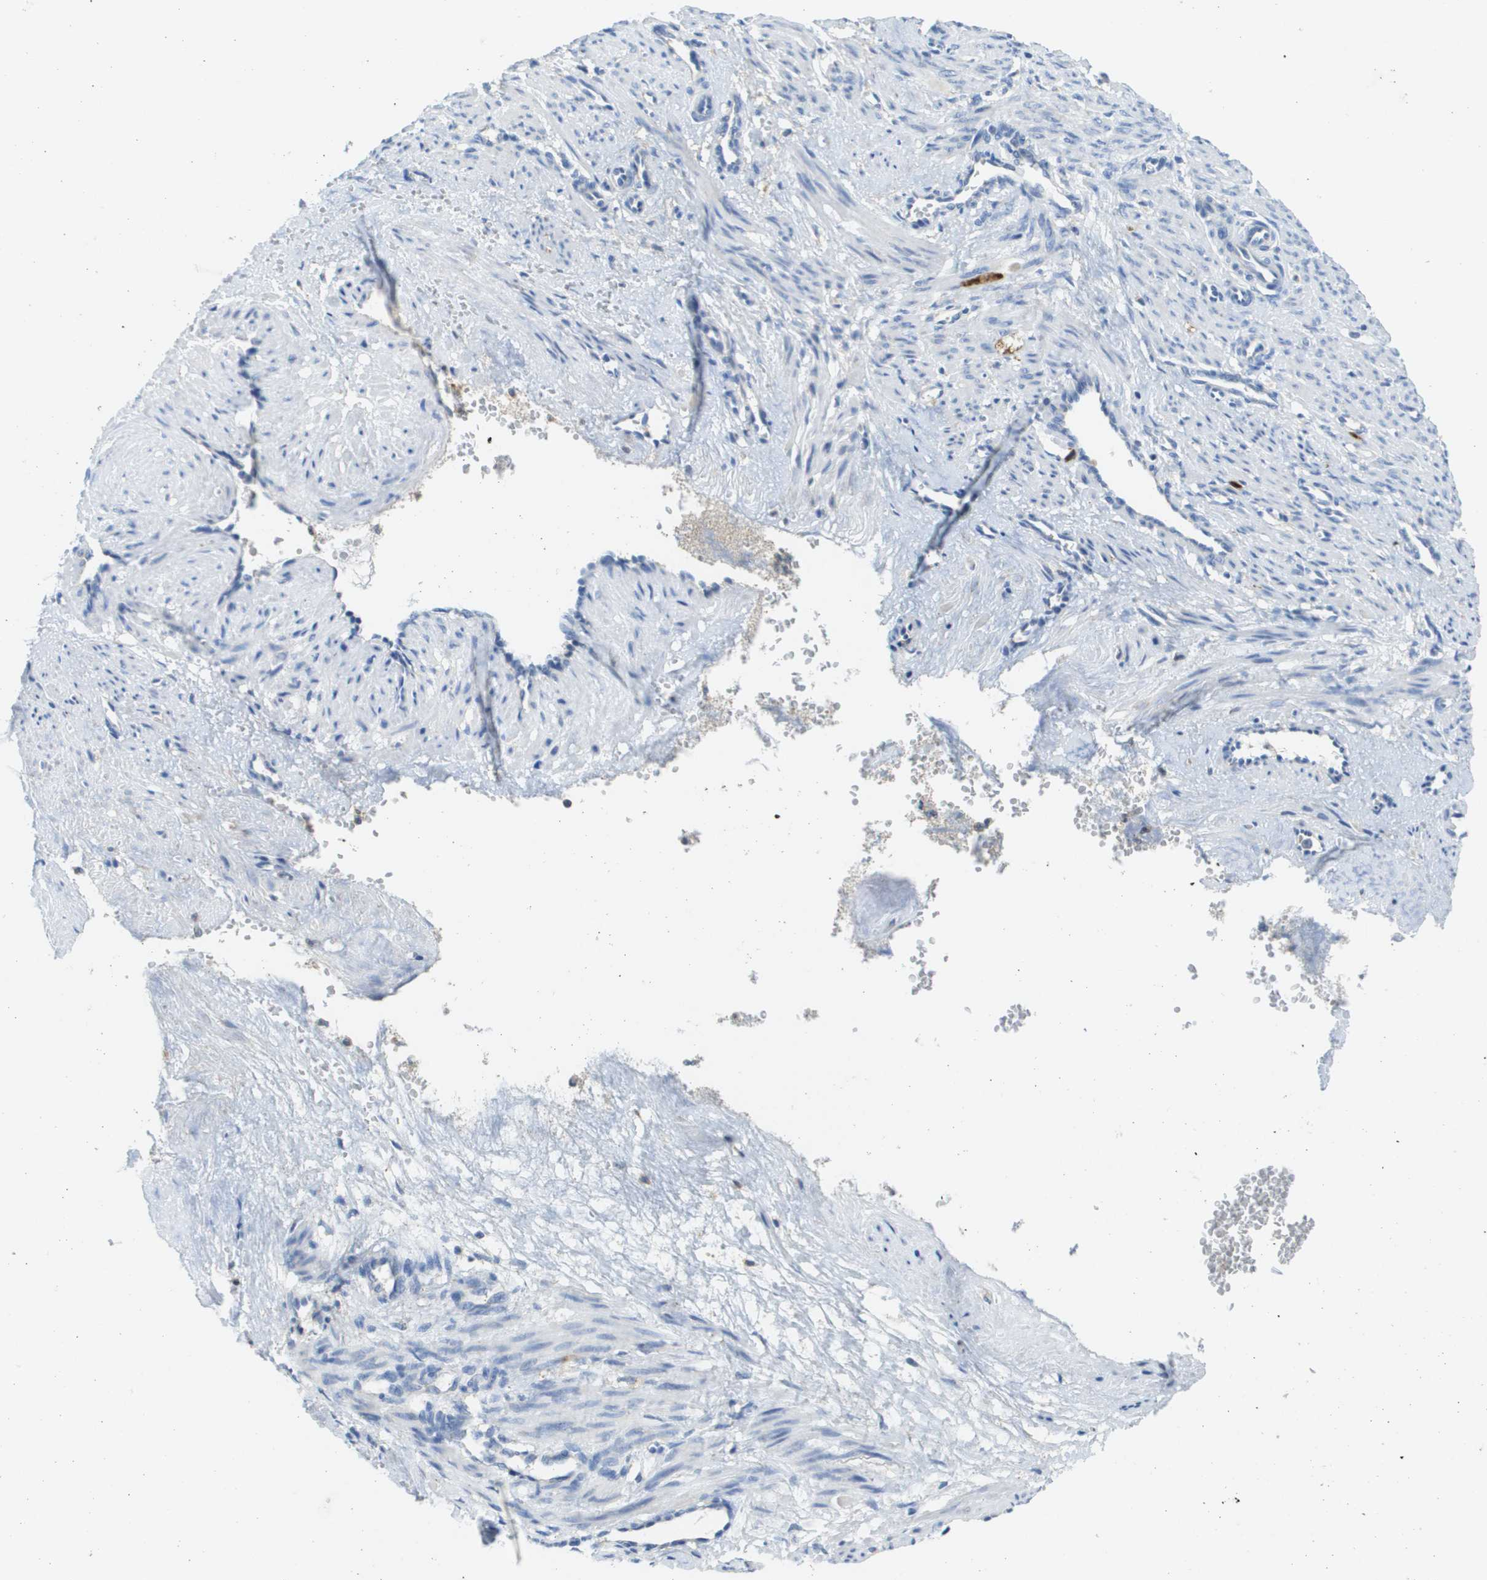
{"staining": {"intensity": "negative", "quantity": "none", "location": "none"}, "tissue": "smooth muscle", "cell_type": "Smooth muscle cells", "image_type": "normal", "snomed": [{"axis": "morphology", "description": "Normal tissue, NOS"}, {"axis": "topography", "description": "Endometrium"}], "caption": "Image shows no significant protein staining in smooth muscle cells of benign smooth muscle. (Stains: DAB IHC with hematoxylin counter stain, Microscopy: brightfield microscopy at high magnification).", "gene": "SDR42E1", "patient": {"sex": "female", "age": 33}}